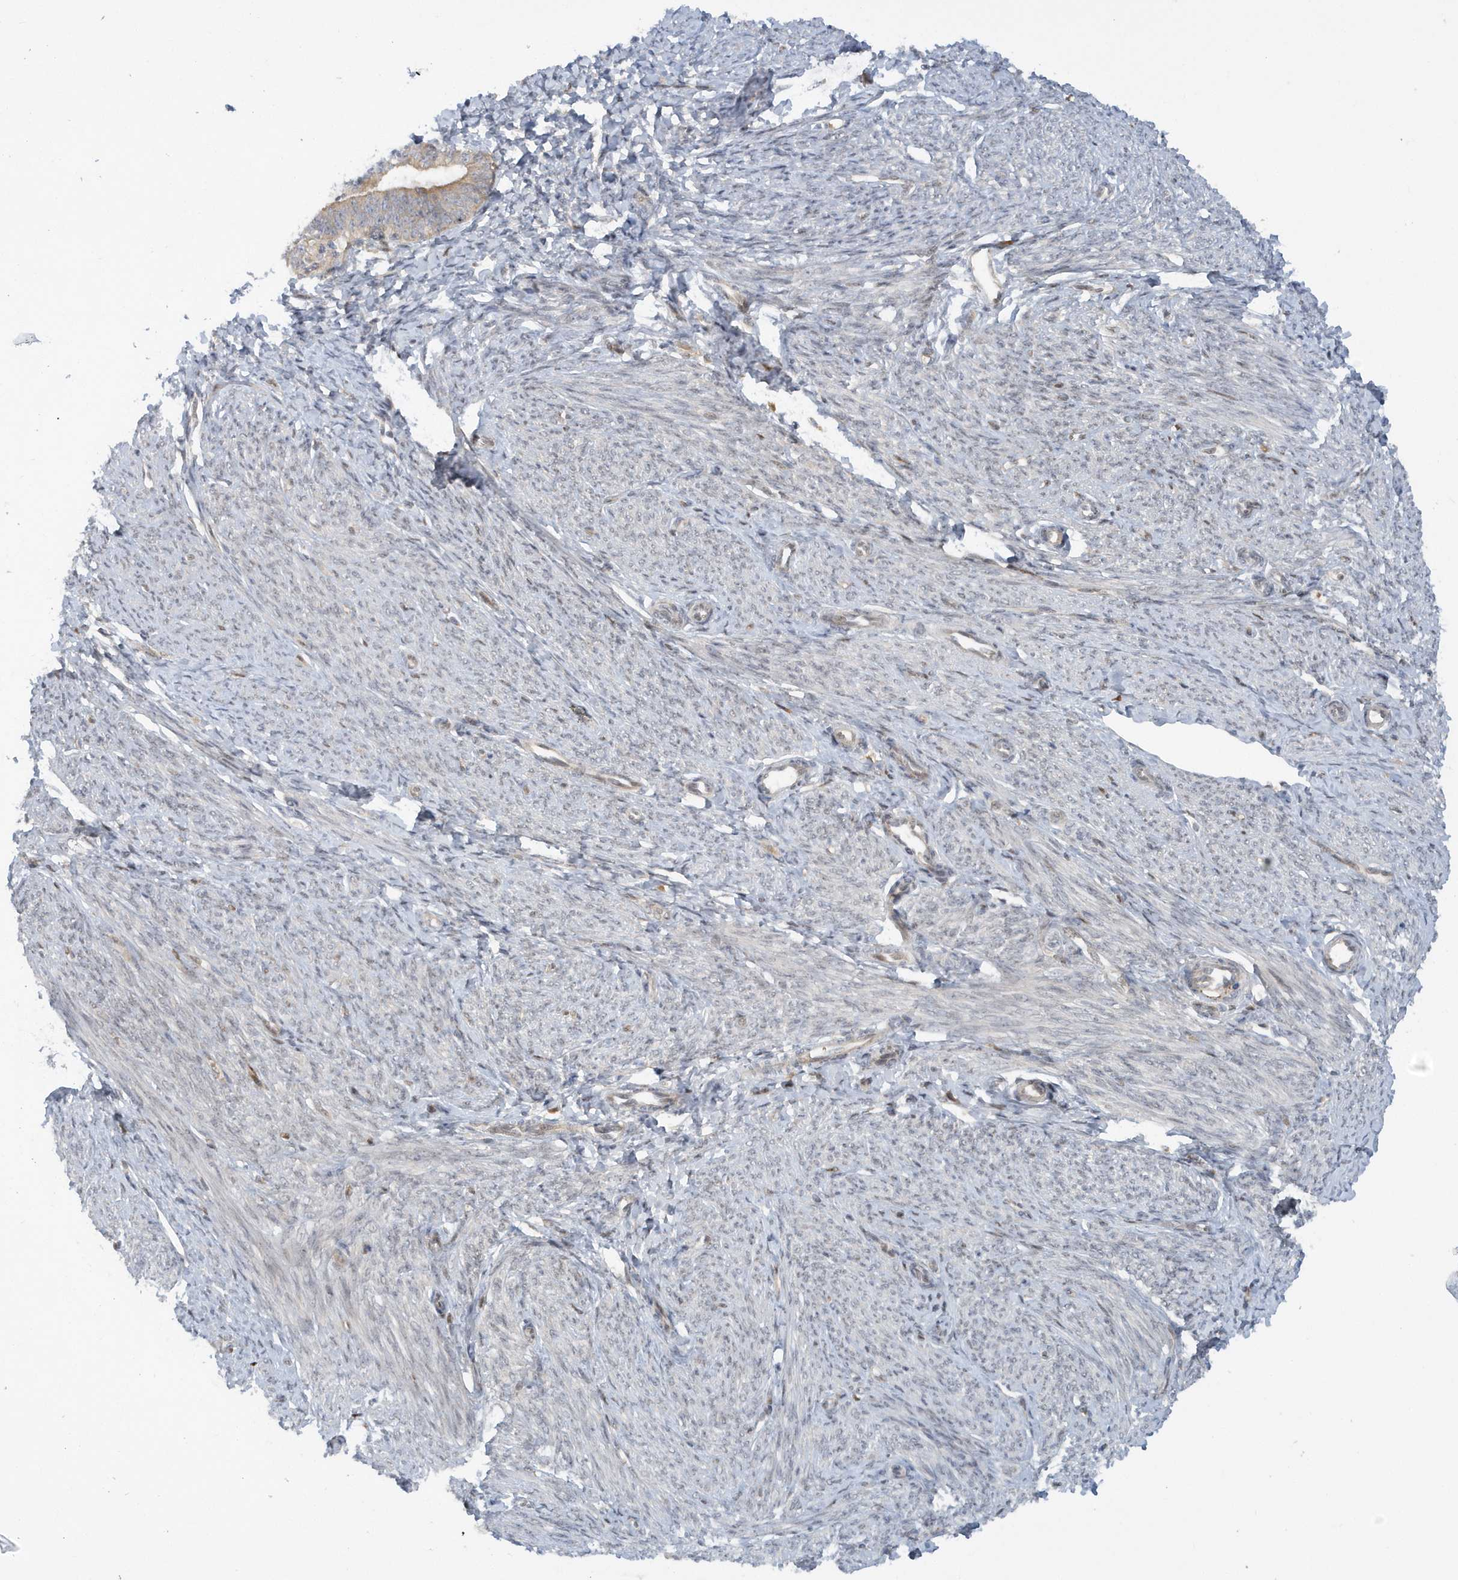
{"staining": {"intensity": "weak", "quantity": "<25%", "location": "cytoplasmic/membranous"}, "tissue": "endometrium", "cell_type": "Cells in endometrial stroma", "image_type": "normal", "snomed": [{"axis": "morphology", "description": "Normal tissue, NOS"}, {"axis": "topography", "description": "Endometrium"}], "caption": "The image exhibits no significant positivity in cells in endometrial stroma of endometrium.", "gene": "ATG4A", "patient": {"sex": "female", "age": 72}}